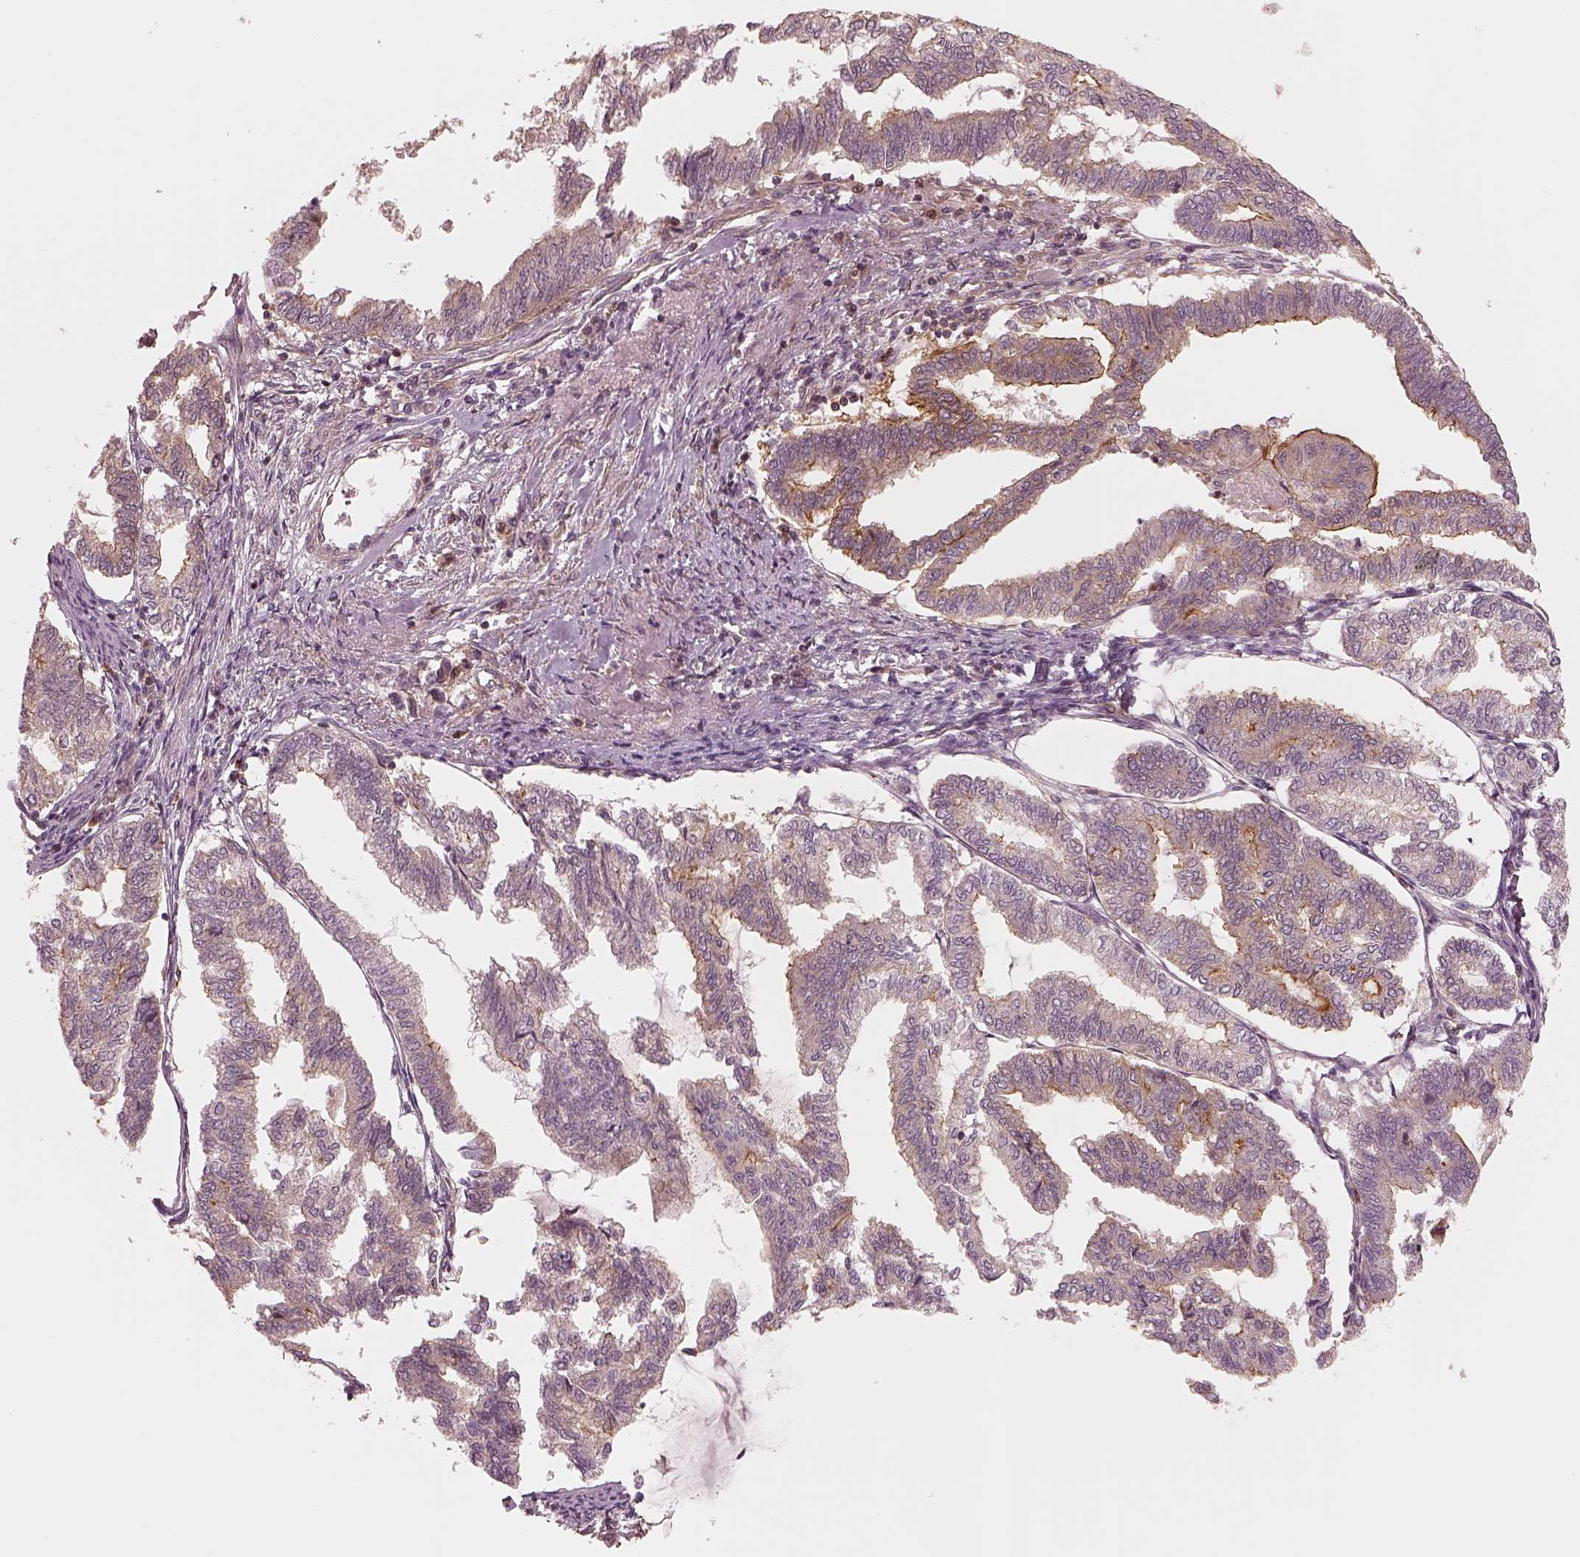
{"staining": {"intensity": "weak", "quantity": "<25%", "location": "cytoplasmic/membranous"}, "tissue": "endometrial cancer", "cell_type": "Tumor cells", "image_type": "cancer", "snomed": [{"axis": "morphology", "description": "Adenocarcinoma, NOS"}, {"axis": "topography", "description": "Endometrium"}], "caption": "Protein analysis of adenocarcinoma (endometrial) demonstrates no significant staining in tumor cells.", "gene": "FAM107B", "patient": {"sex": "female", "age": 79}}